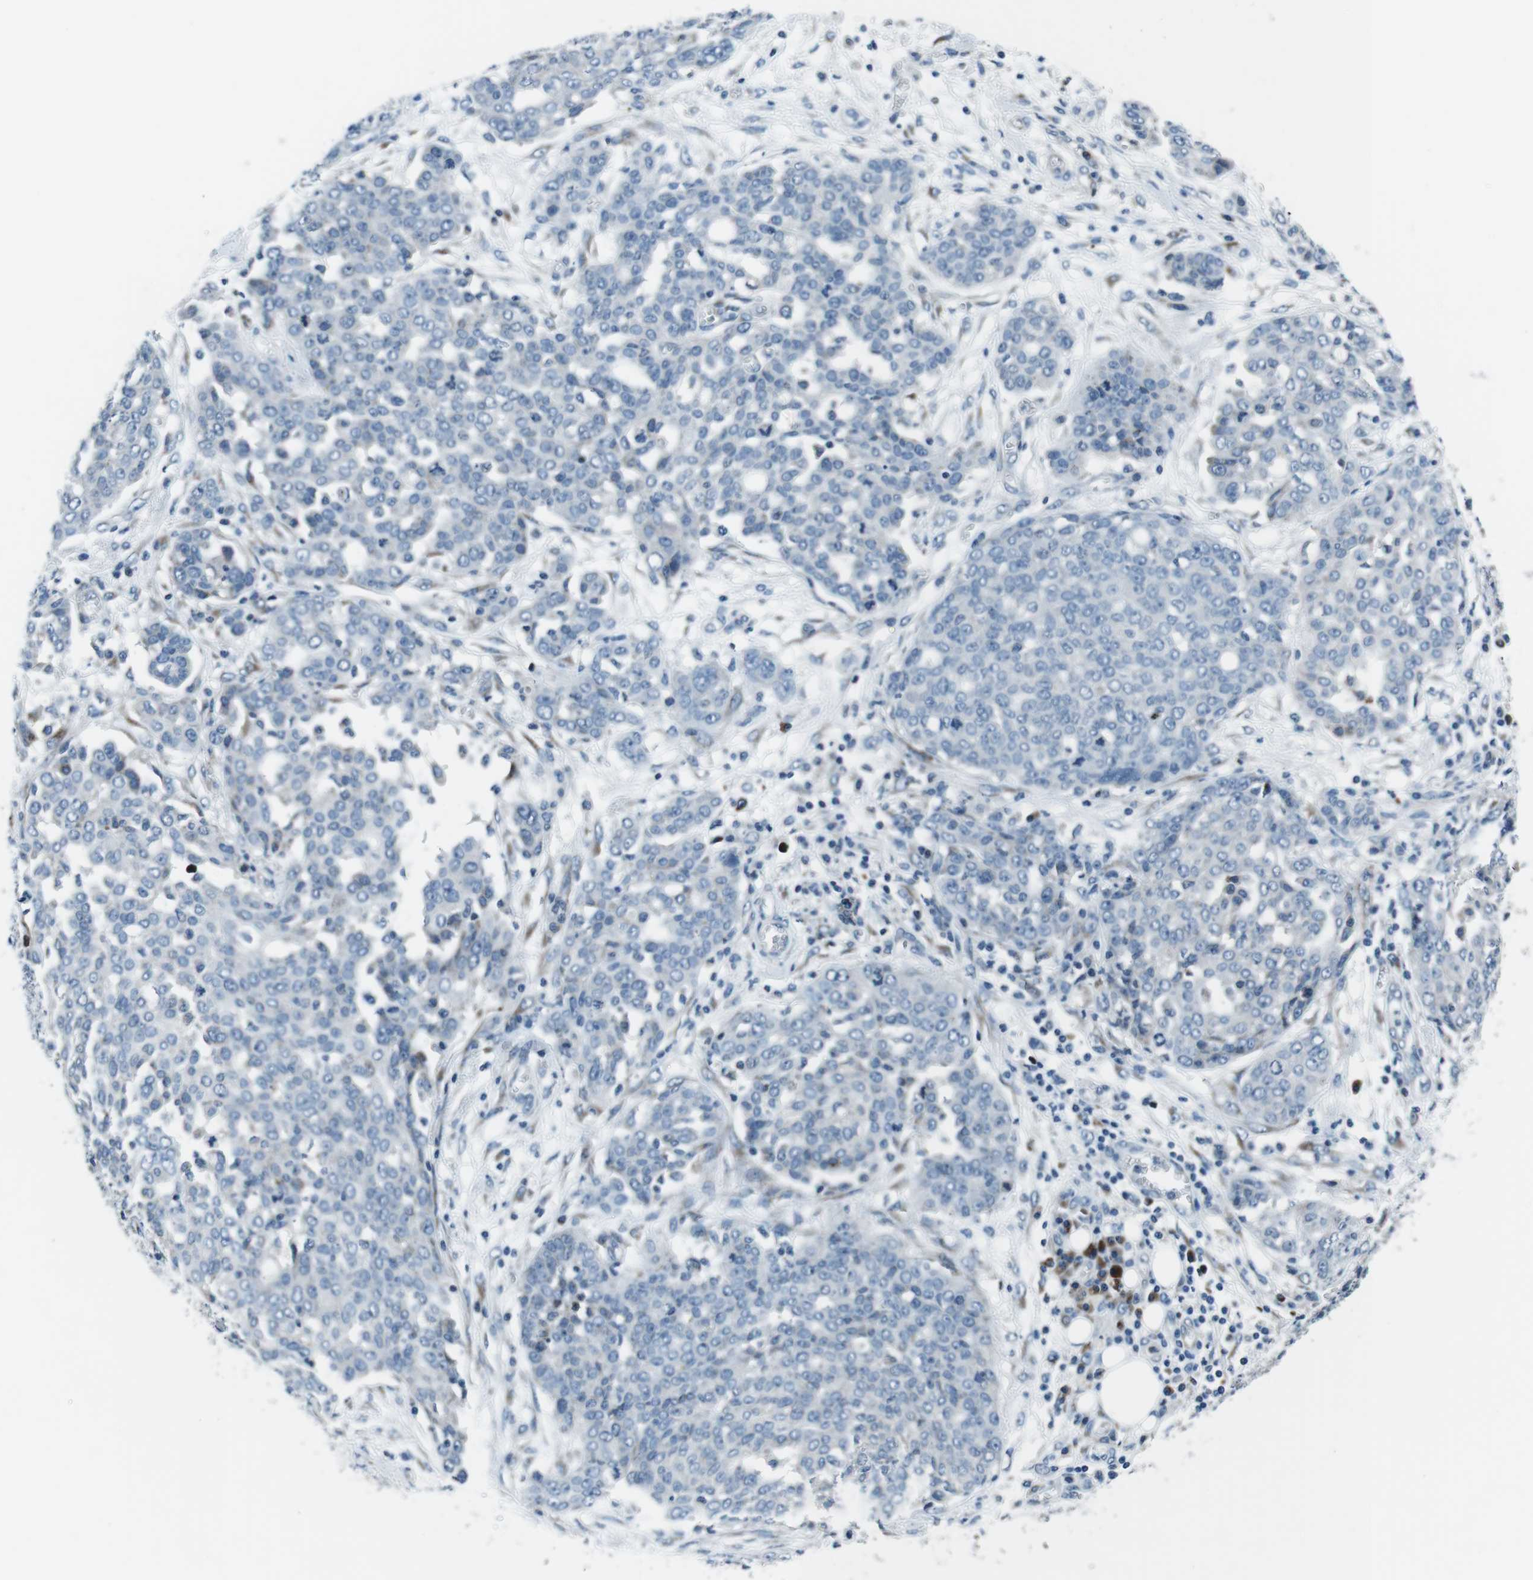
{"staining": {"intensity": "negative", "quantity": "none", "location": "none"}, "tissue": "ovarian cancer", "cell_type": "Tumor cells", "image_type": "cancer", "snomed": [{"axis": "morphology", "description": "Cystadenocarcinoma, serous, NOS"}, {"axis": "topography", "description": "Soft tissue"}, {"axis": "topography", "description": "Ovary"}], "caption": "IHC histopathology image of neoplastic tissue: serous cystadenocarcinoma (ovarian) stained with DAB (3,3'-diaminobenzidine) displays no significant protein positivity in tumor cells.", "gene": "NUCB2", "patient": {"sex": "female", "age": 57}}